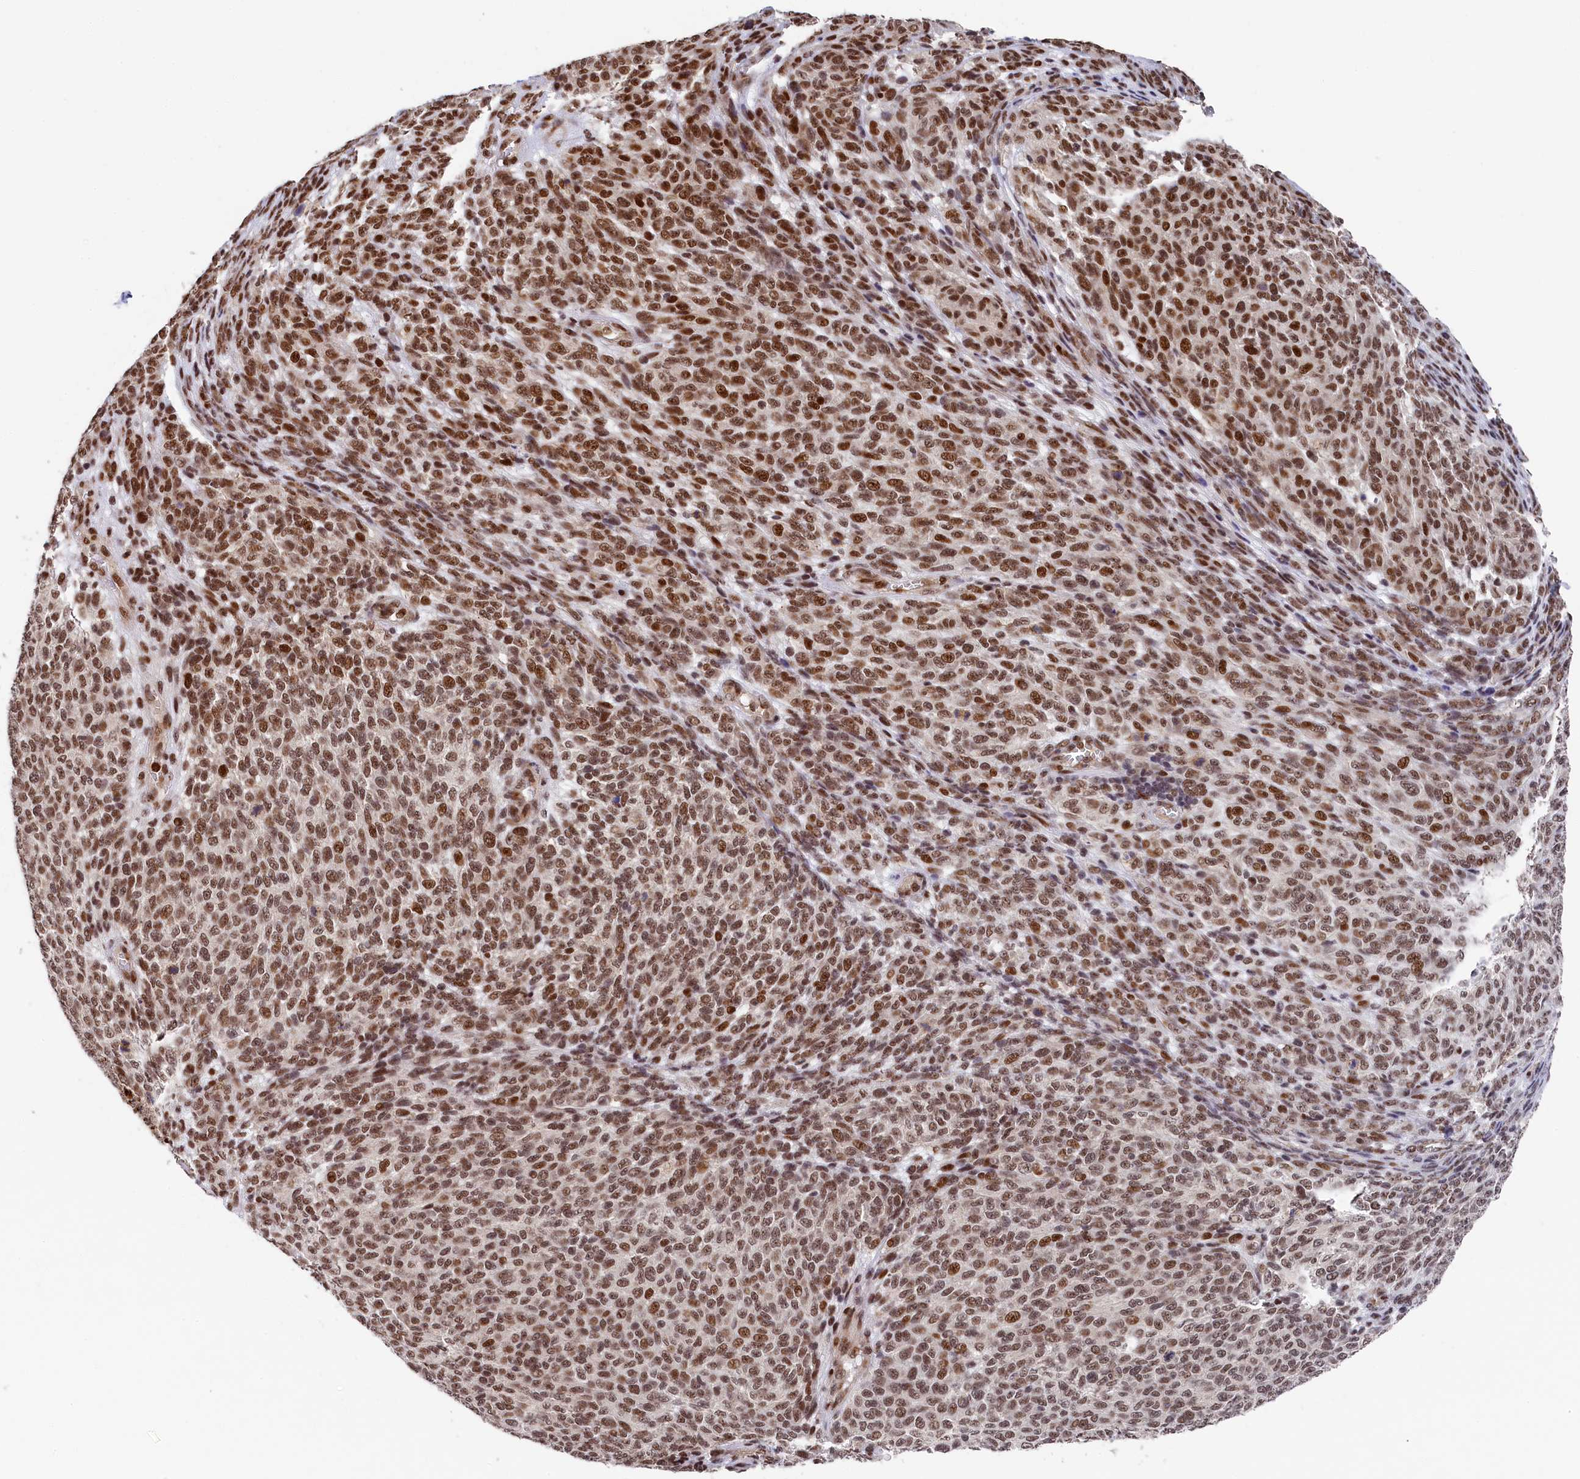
{"staining": {"intensity": "strong", "quantity": ">75%", "location": "nuclear"}, "tissue": "melanoma", "cell_type": "Tumor cells", "image_type": "cancer", "snomed": [{"axis": "morphology", "description": "Malignant melanoma, NOS"}, {"axis": "topography", "description": "Skin"}], "caption": "Strong nuclear positivity is seen in about >75% of tumor cells in melanoma. (IHC, brightfield microscopy, high magnification).", "gene": "ADIG", "patient": {"sex": "male", "age": 49}}